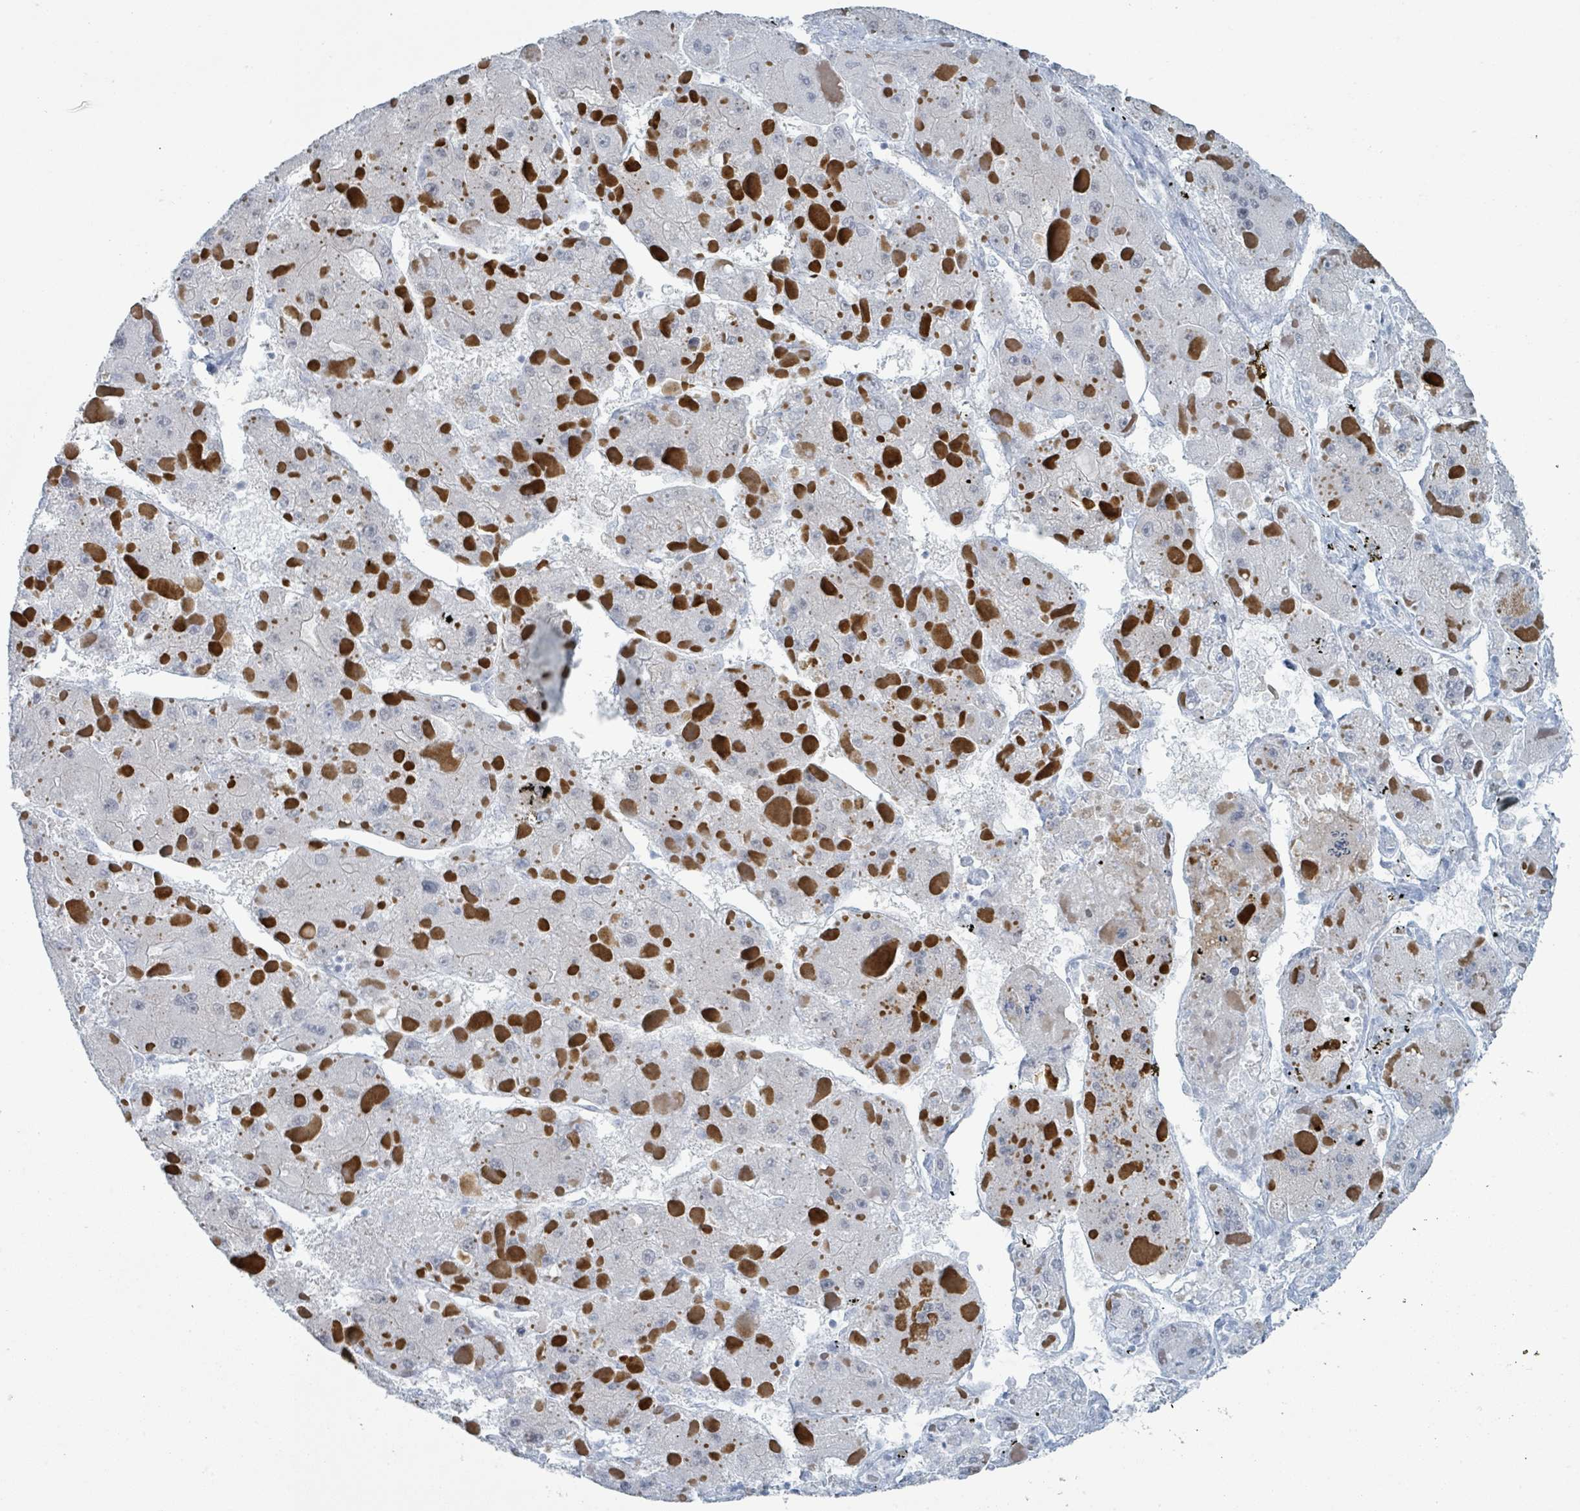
{"staining": {"intensity": "negative", "quantity": "none", "location": "none"}, "tissue": "liver cancer", "cell_type": "Tumor cells", "image_type": "cancer", "snomed": [{"axis": "morphology", "description": "Carcinoma, Hepatocellular, NOS"}, {"axis": "topography", "description": "Liver"}], "caption": "Immunohistochemical staining of hepatocellular carcinoma (liver) shows no significant expression in tumor cells.", "gene": "GPR15LG", "patient": {"sex": "female", "age": 73}}